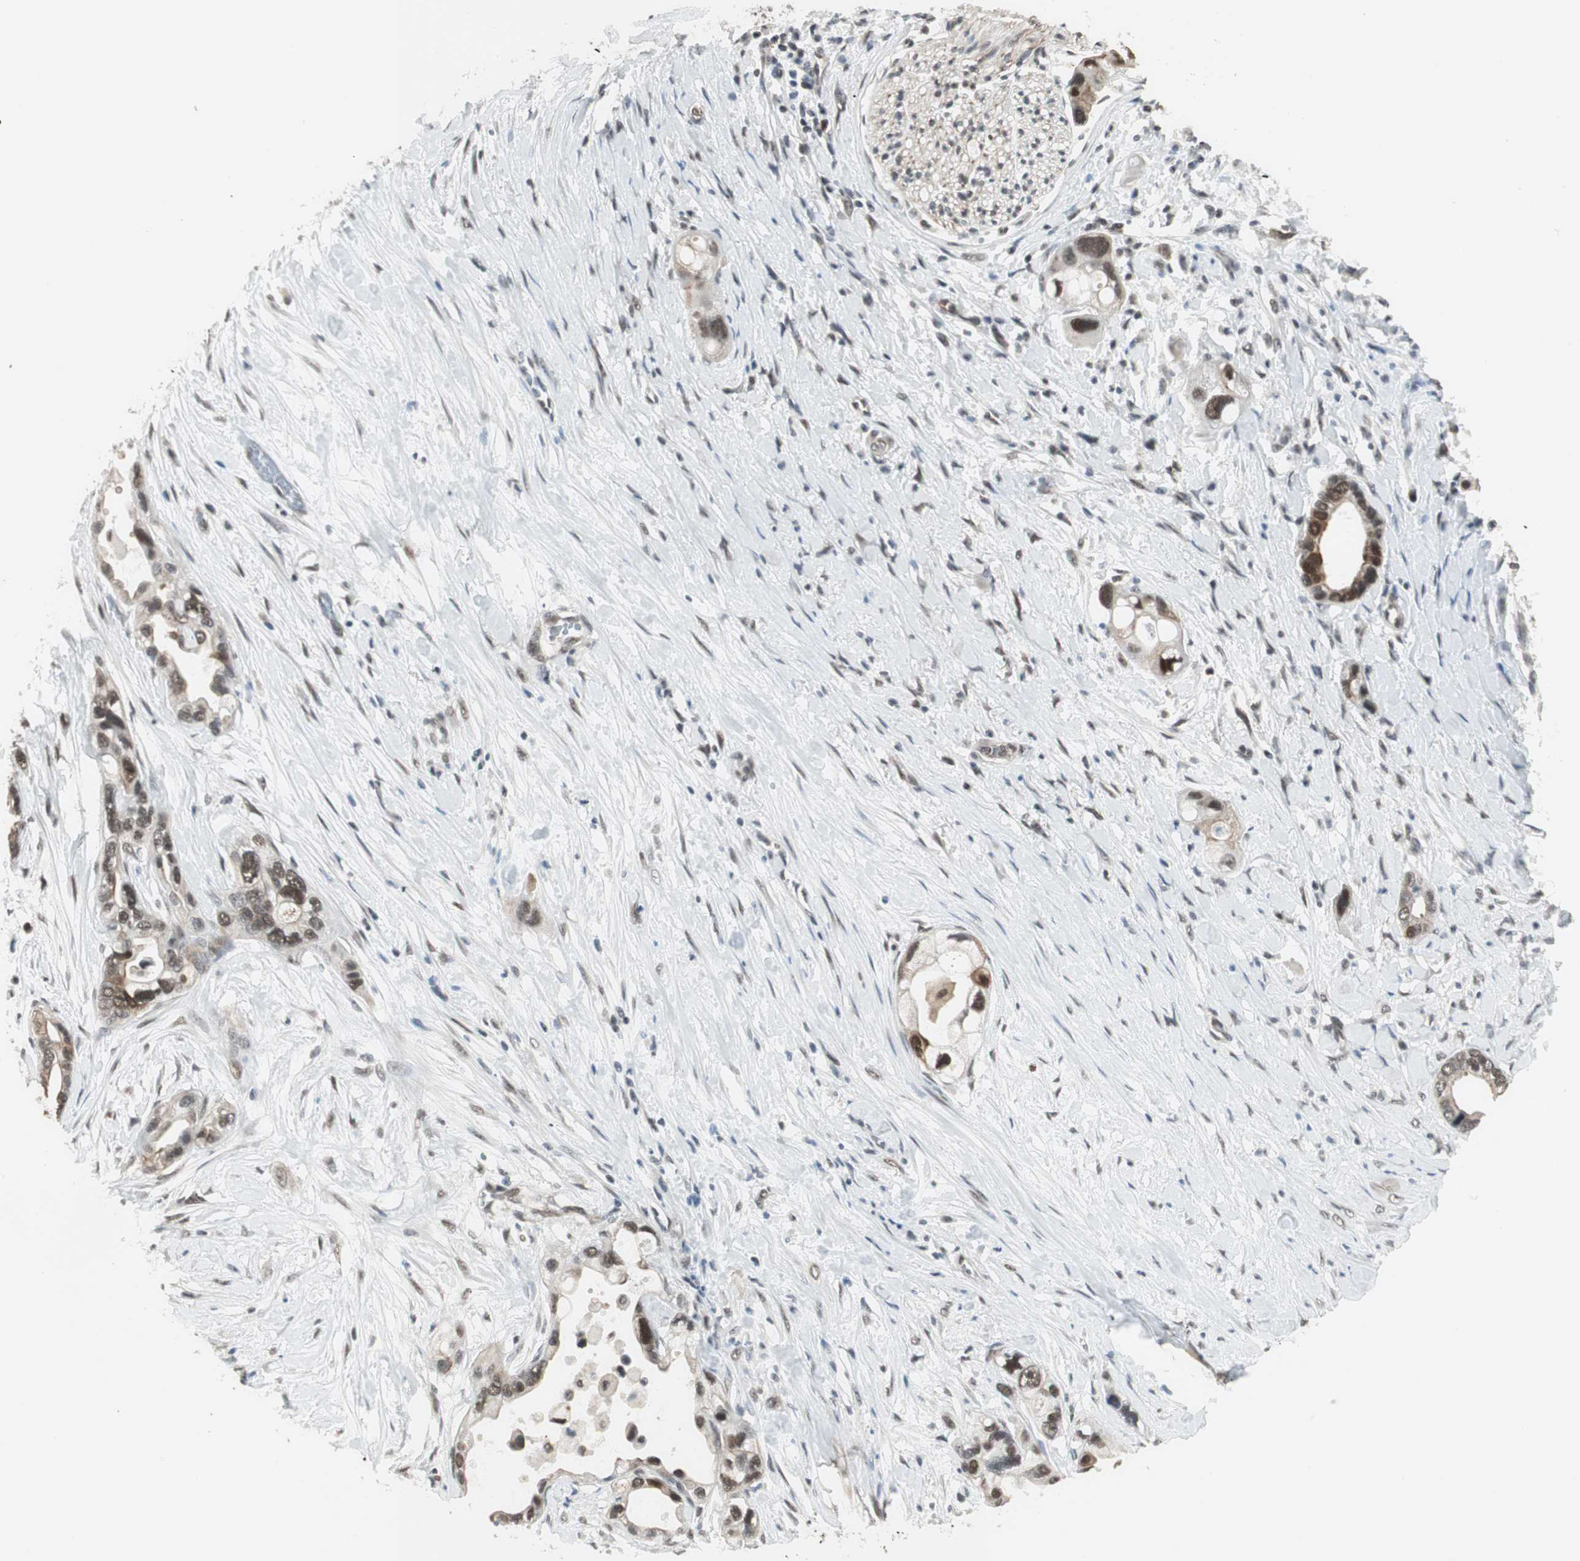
{"staining": {"intensity": "moderate", "quantity": ">75%", "location": "cytoplasmic/membranous,nuclear"}, "tissue": "pancreatic cancer", "cell_type": "Tumor cells", "image_type": "cancer", "snomed": [{"axis": "morphology", "description": "Adenocarcinoma, NOS"}, {"axis": "topography", "description": "Pancreas"}], "caption": "Immunohistochemistry (DAB (3,3'-diaminobenzidine)) staining of human pancreatic cancer demonstrates moderate cytoplasmic/membranous and nuclear protein expression in about >75% of tumor cells. The staining is performed using DAB (3,3'-diaminobenzidine) brown chromogen to label protein expression. The nuclei are counter-stained blue using hematoxylin.", "gene": "ZBTB17", "patient": {"sex": "female", "age": 77}}